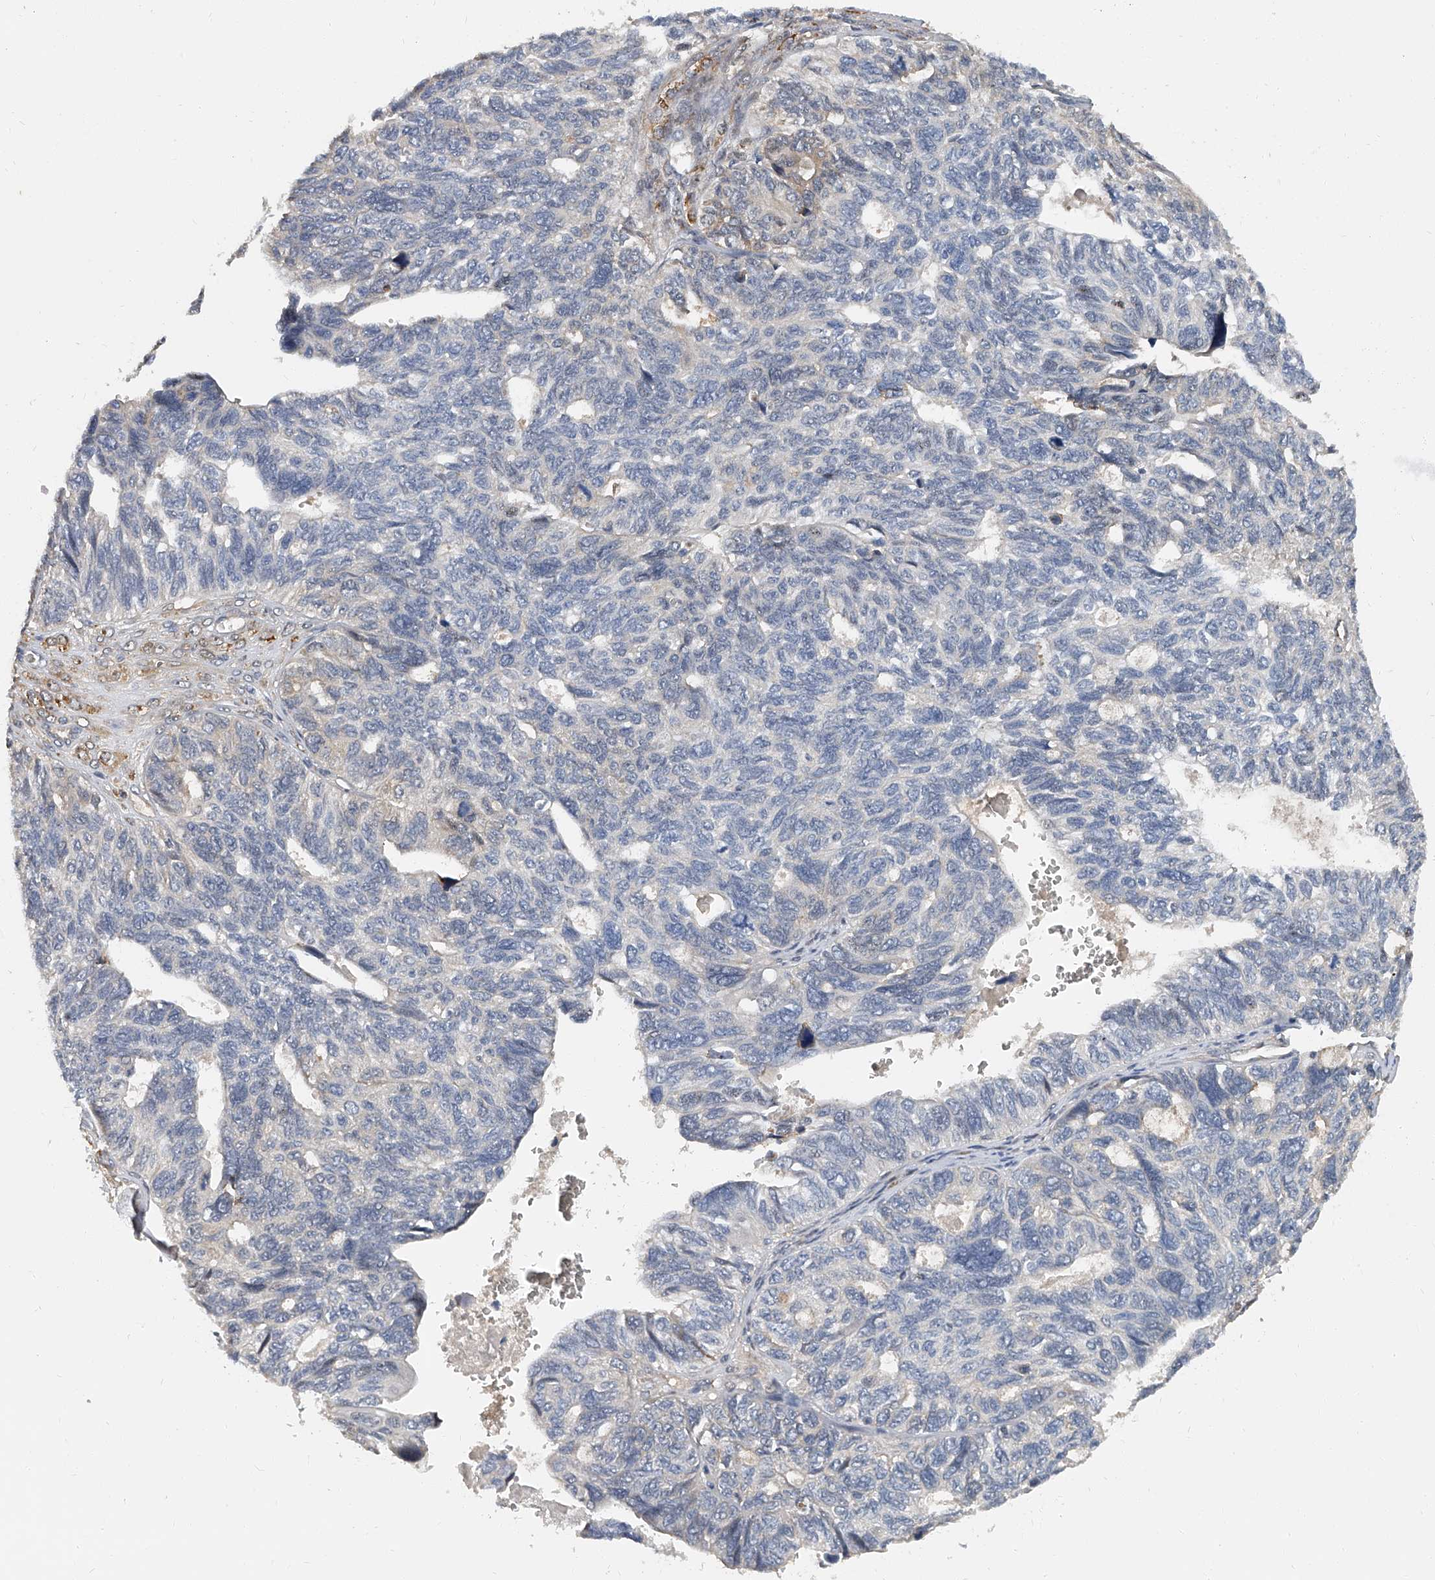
{"staining": {"intensity": "moderate", "quantity": "25%-75%", "location": "cytoplasmic/membranous"}, "tissue": "ovarian cancer", "cell_type": "Tumor cells", "image_type": "cancer", "snomed": [{"axis": "morphology", "description": "Cystadenocarcinoma, serous, NOS"}, {"axis": "topography", "description": "Ovary"}], "caption": "Serous cystadenocarcinoma (ovarian) stained for a protein (brown) demonstrates moderate cytoplasmic/membranous positive expression in approximately 25%-75% of tumor cells.", "gene": "CD200", "patient": {"sex": "female", "age": 79}}